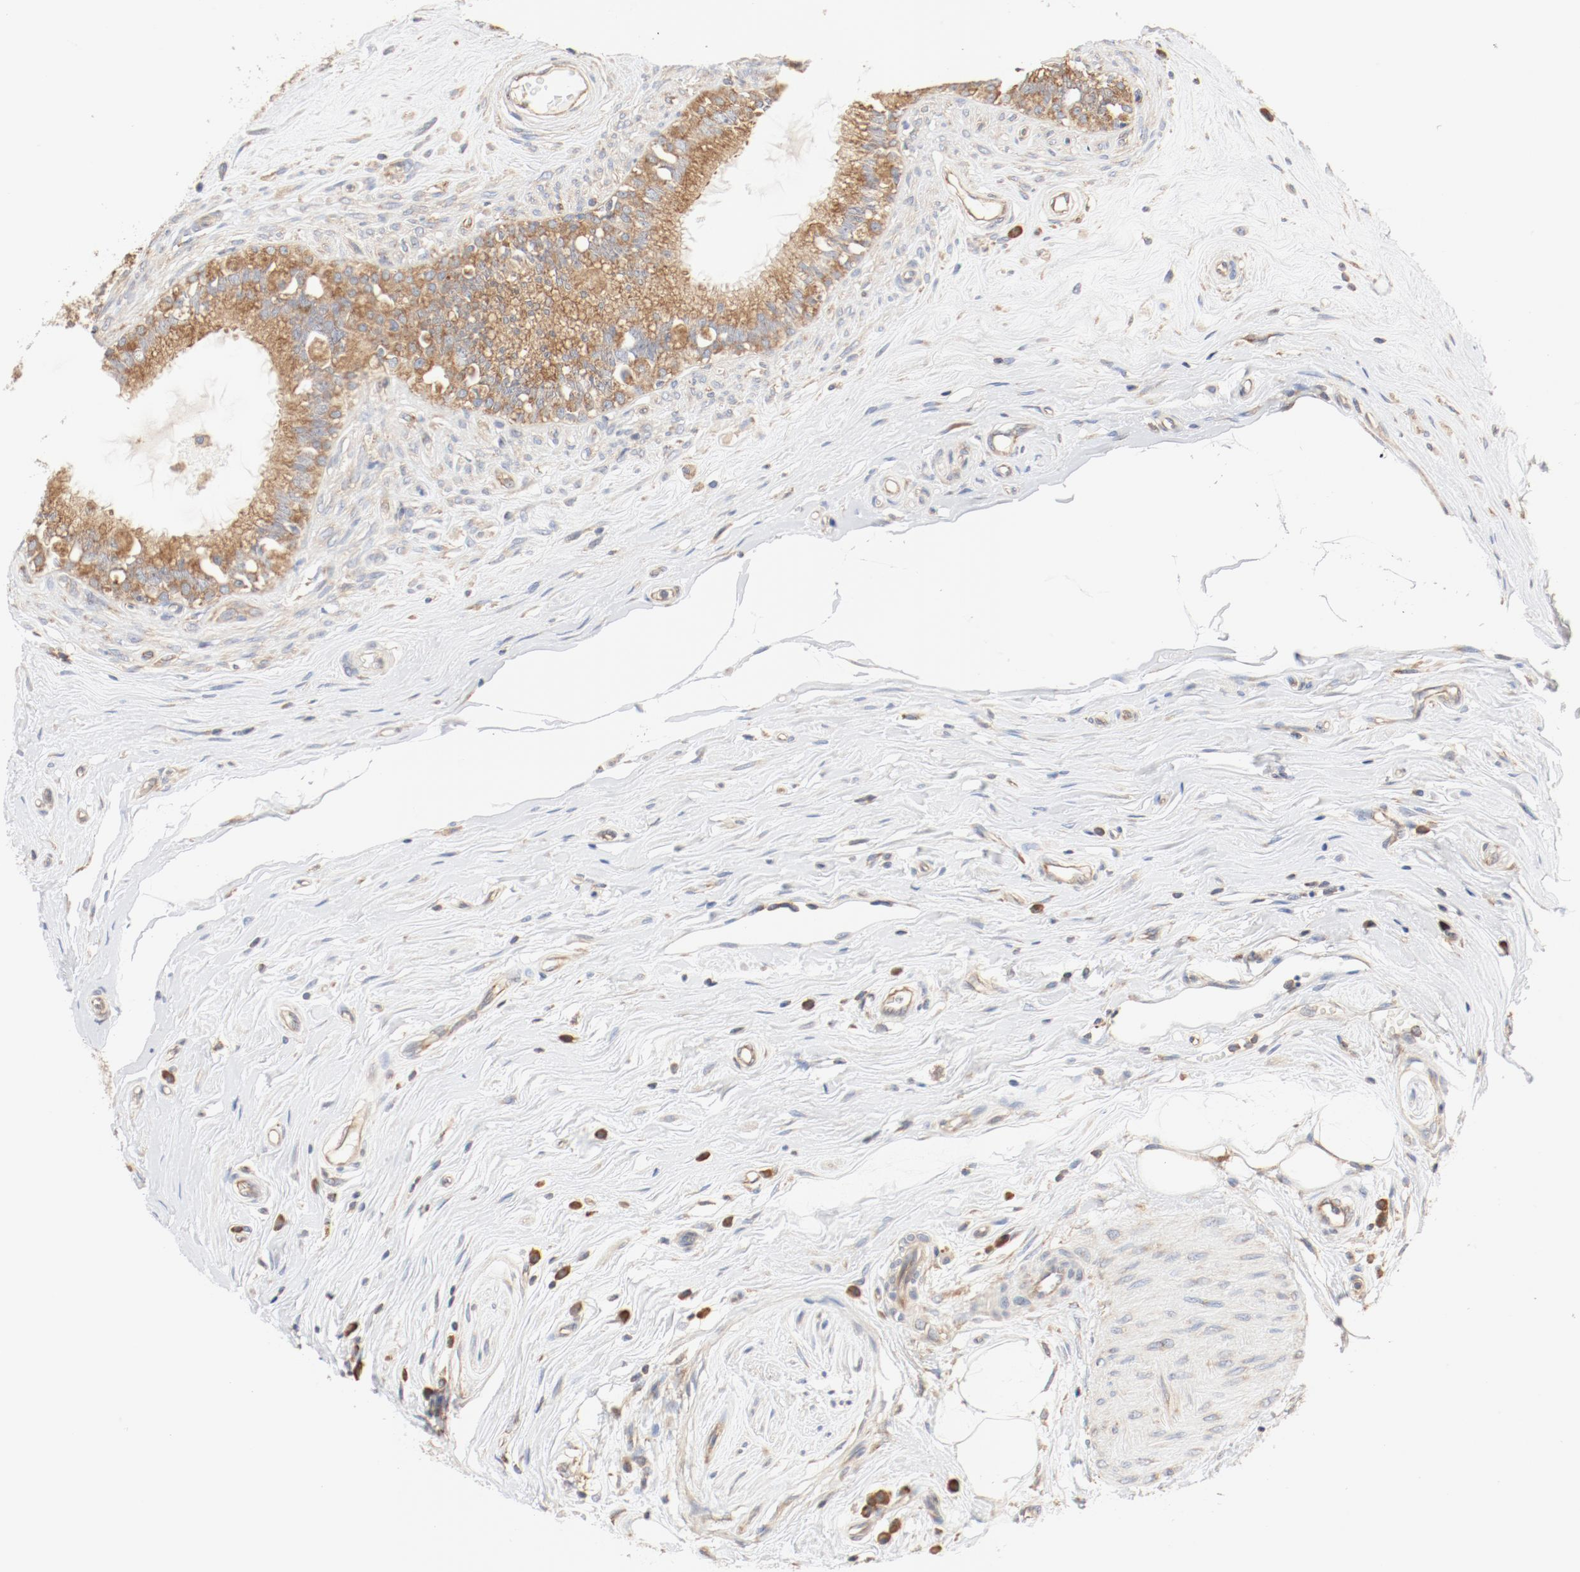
{"staining": {"intensity": "moderate", "quantity": ">75%", "location": "cytoplasmic/membranous"}, "tissue": "epididymis", "cell_type": "Glandular cells", "image_type": "normal", "snomed": [{"axis": "morphology", "description": "Normal tissue, NOS"}, {"axis": "morphology", "description": "Inflammation, NOS"}, {"axis": "topography", "description": "Epididymis"}], "caption": "Moderate cytoplasmic/membranous positivity is identified in approximately >75% of glandular cells in unremarkable epididymis. The protein of interest is stained brown, and the nuclei are stained in blue (DAB IHC with brightfield microscopy, high magnification).", "gene": "RPS6", "patient": {"sex": "male", "age": 84}}